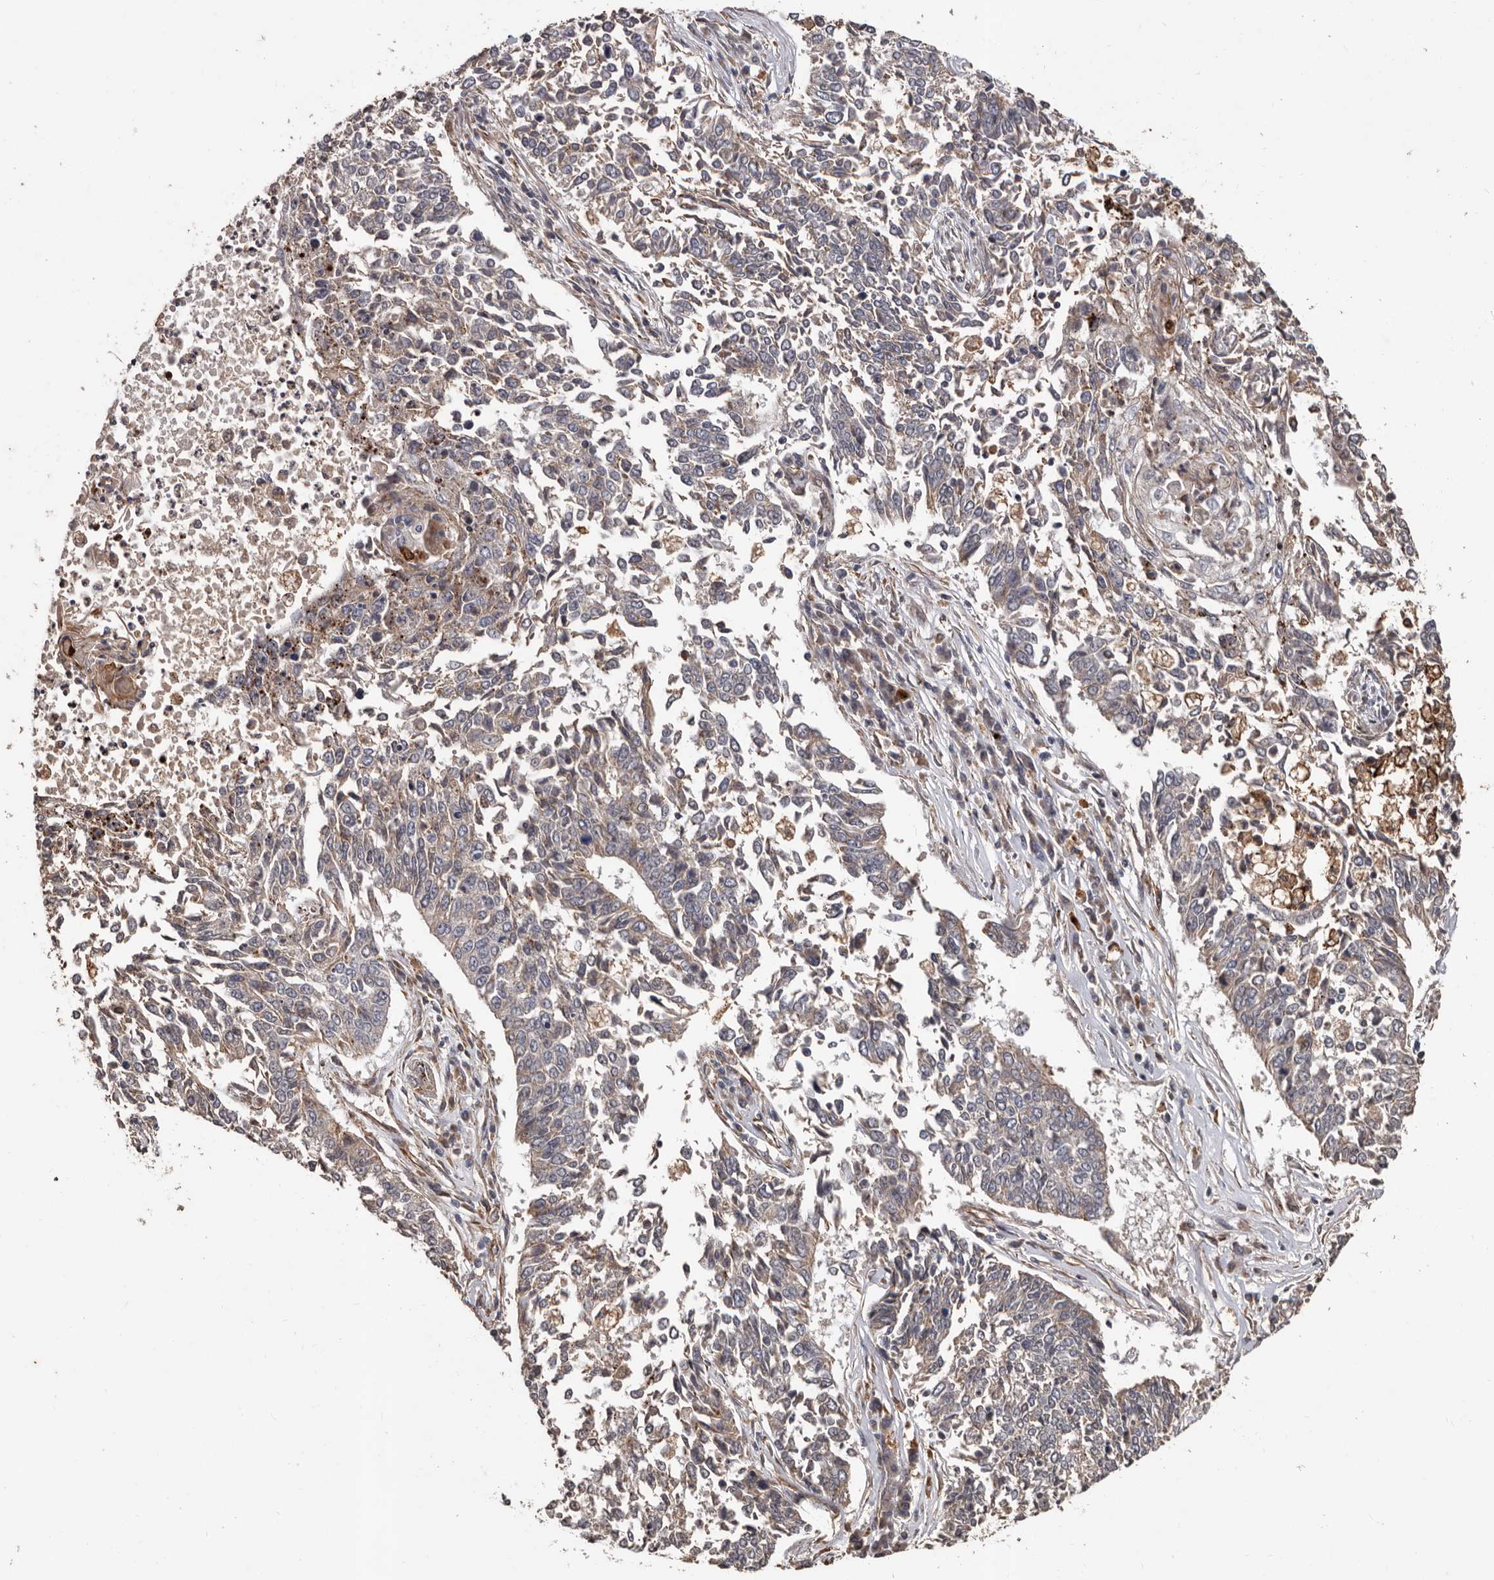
{"staining": {"intensity": "weak", "quantity": "<25%", "location": "cytoplasmic/membranous"}, "tissue": "lung cancer", "cell_type": "Tumor cells", "image_type": "cancer", "snomed": [{"axis": "morphology", "description": "Normal tissue, NOS"}, {"axis": "morphology", "description": "Squamous cell carcinoma, NOS"}, {"axis": "topography", "description": "Cartilage tissue"}, {"axis": "topography", "description": "Bronchus"}, {"axis": "topography", "description": "Lung"}], "caption": "The immunohistochemistry histopathology image has no significant expression in tumor cells of lung squamous cell carcinoma tissue. Nuclei are stained in blue.", "gene": "BRAT1", "patient": {"sex": "female", "age": 49}}